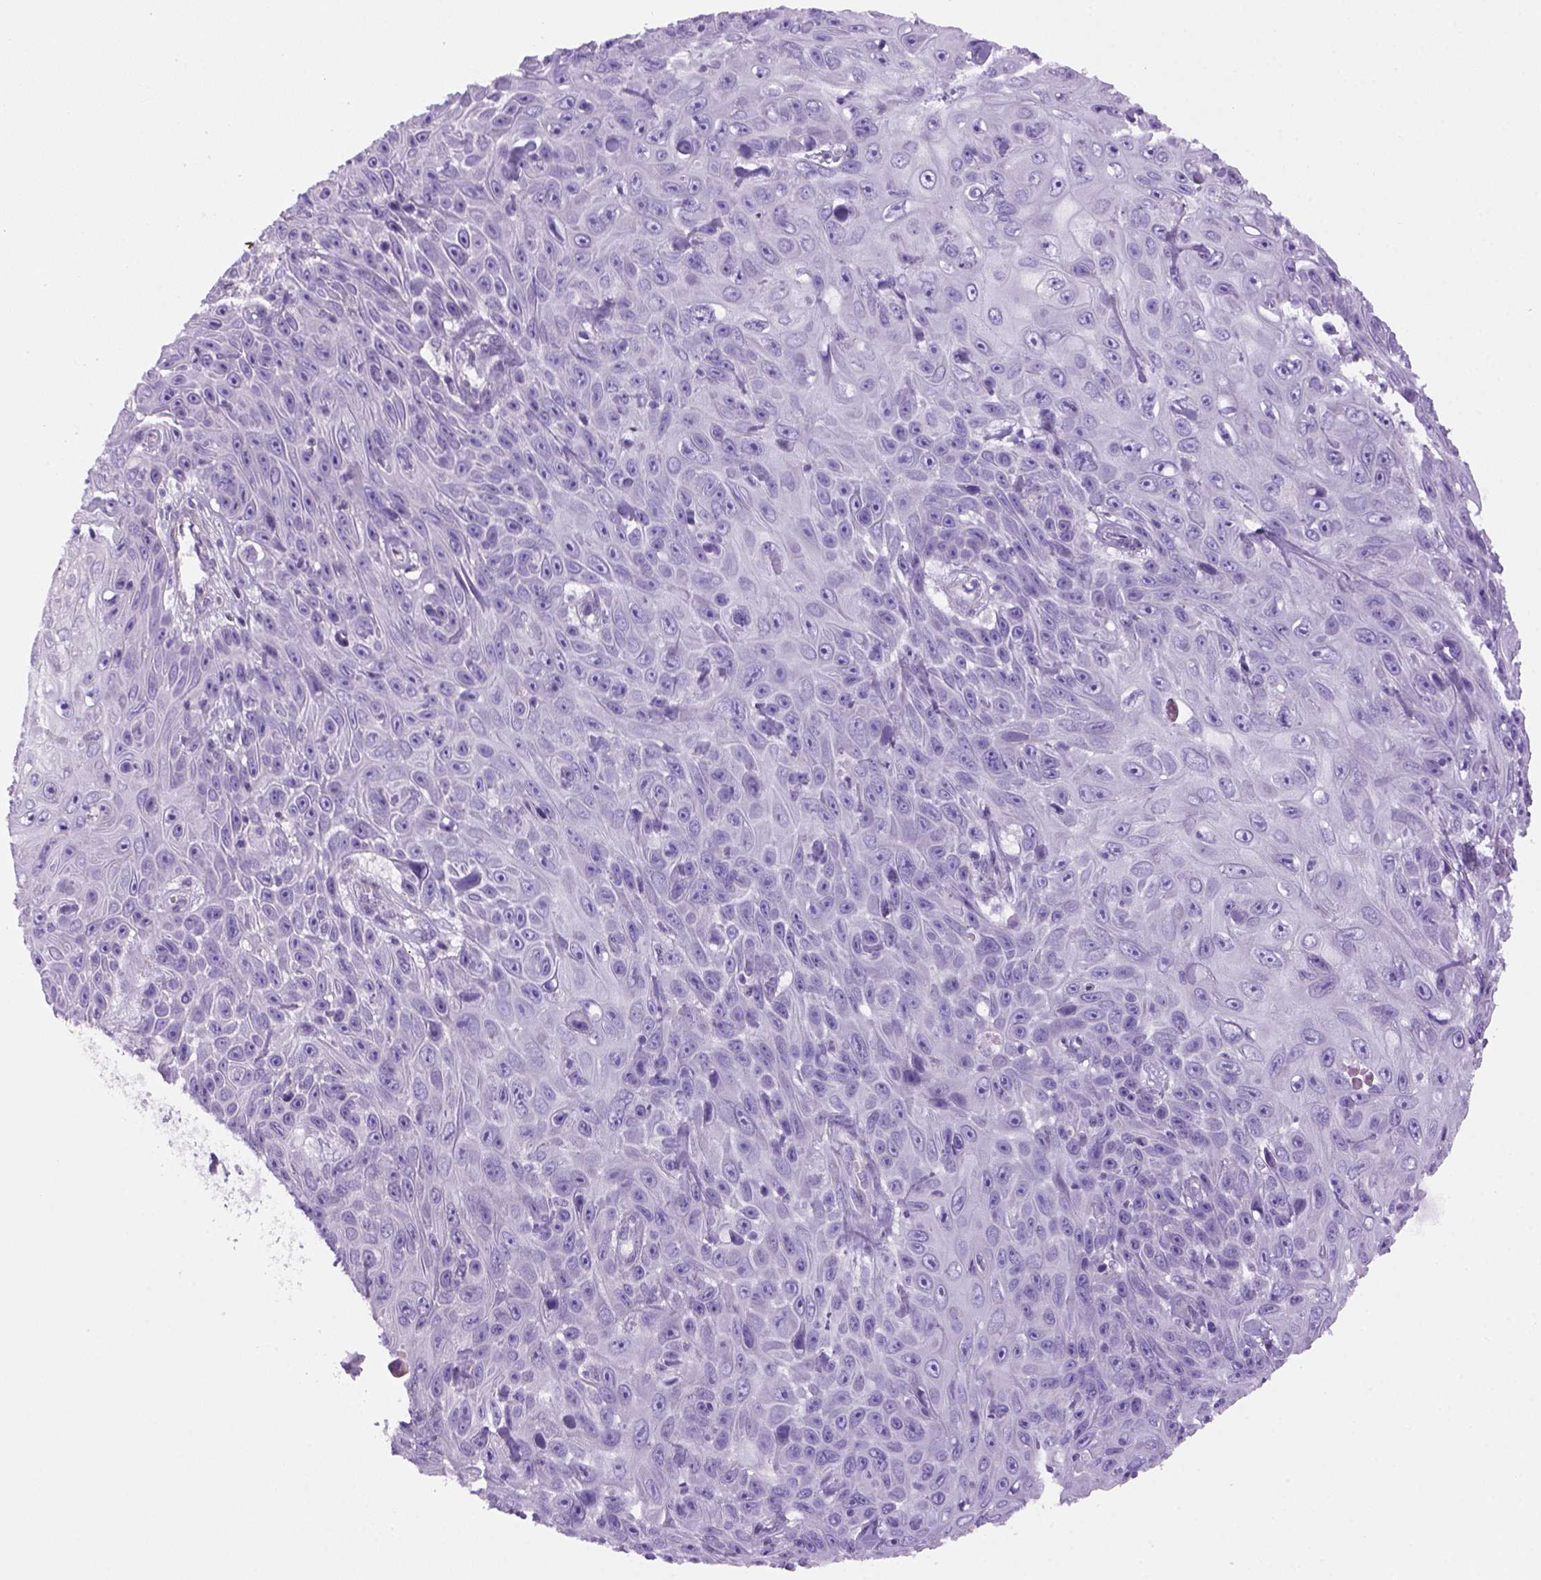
{"staining": {"intensity": "negative", "quantity": "none", "location": "none"}, "tissue": "skin cancer", "cell_type": "Tumor cells", "image_type": "cancer", "snomed": [{"axis": "morphology", "description": "Squamous cell carcinoma, NOS"}, {"axis": "topography", "description": "Skin"}], "caption": "The image exhibits no significant positivity in tumor cells of squamous cell carcinoma (skin). The staining is performed using DAB (3,3'-diaminobenzidine) brown chromogen with nuclei counter-stained in using hematoxylin.", "gene": "DNAH11", "patient": {"sex": "male", "age": 82}}